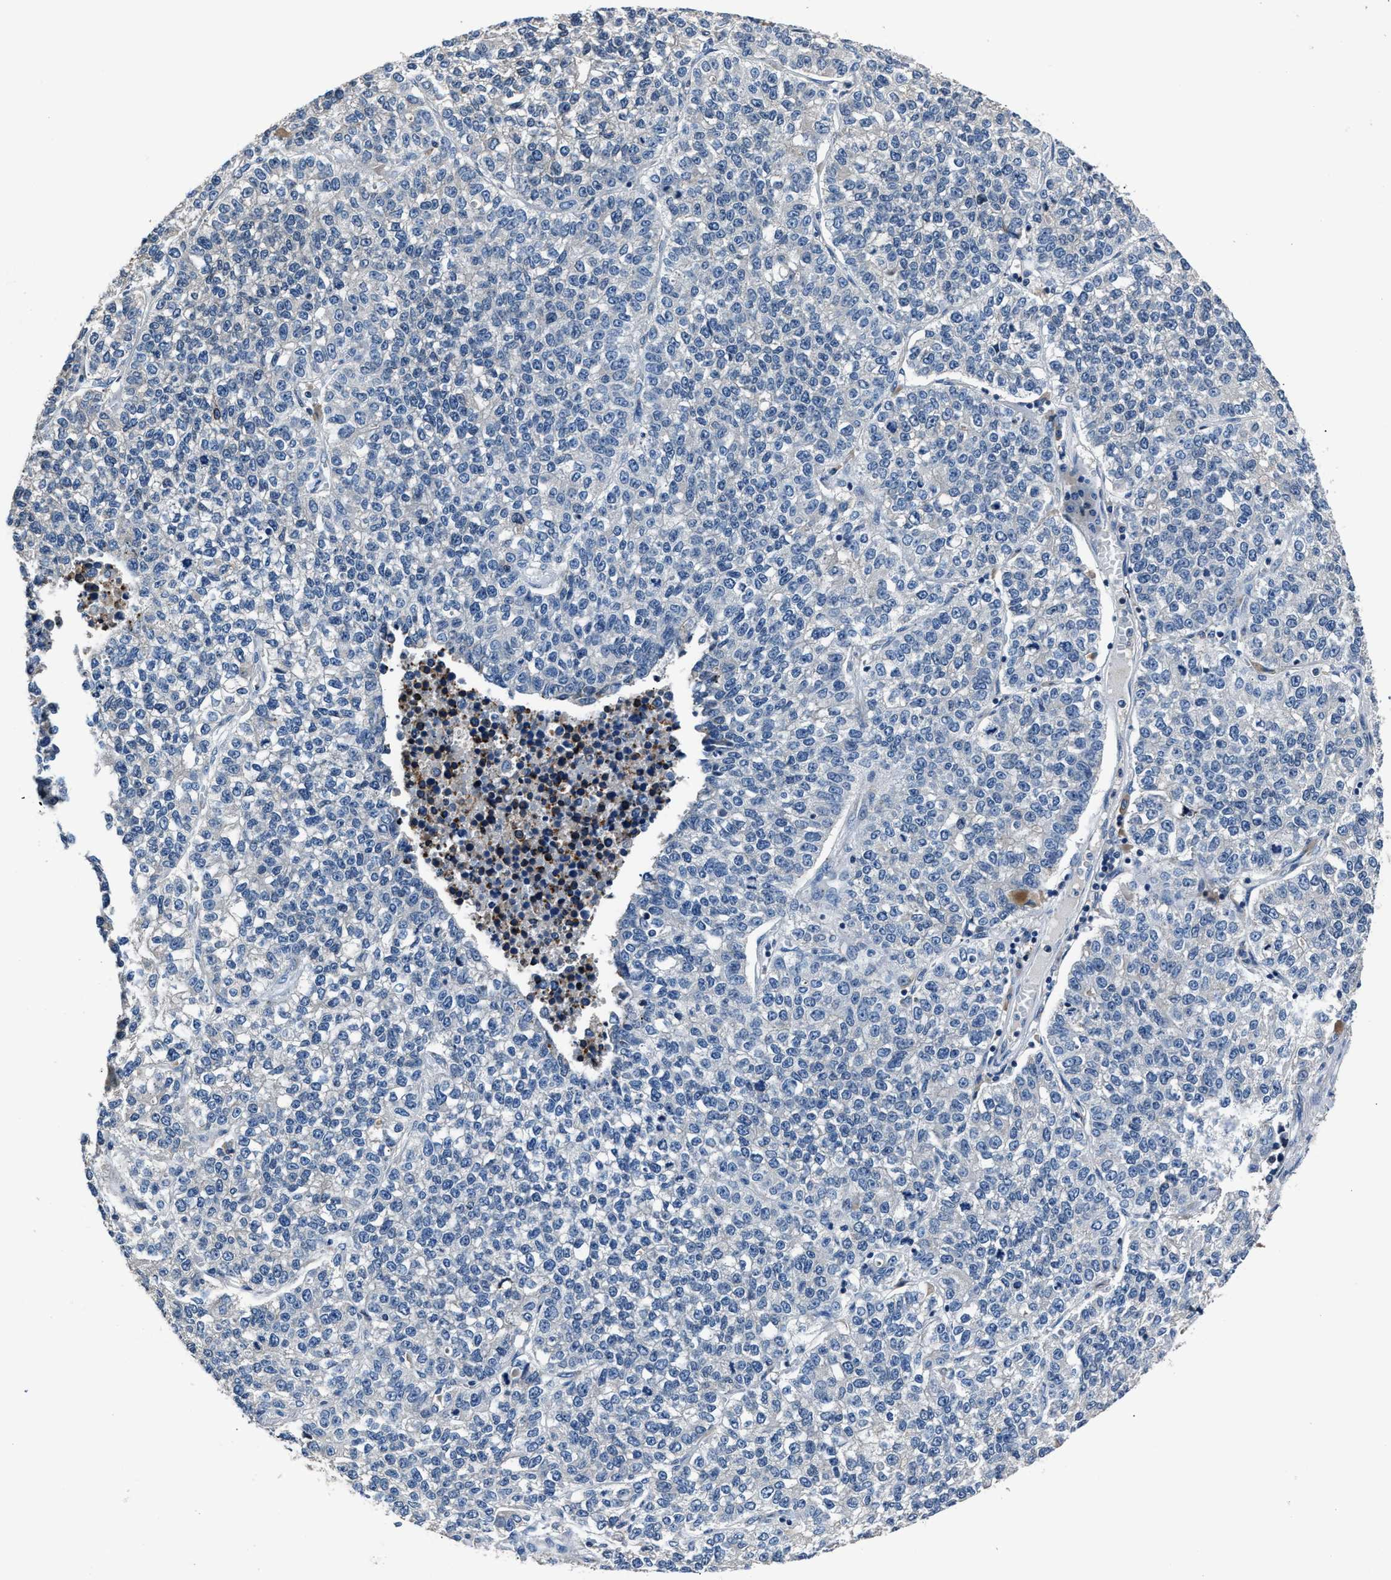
{"staining": {"intensity": "negative", "quantity": "none", "location": "none"}, "tissue": "lung cancer", "cell_type": "Tumor cells", "image_type": "cancer", "snomed": [{"axis": "morphology", "description": "Adenocarcinoma, NOS"}, {"axis": "topography", "description": "Lung"}], "caption": "Immunohistochemistry (IHC) micrograph of human lung adenocarcinoma stained for a protein (brown), which displays no expression in tumor cells. (Brightfield microscopy of DAB immunohistochemistry (IHC) at high magnification).", "gene": "DNAJC24", "patient": {"sex": "male", "age": 49}}